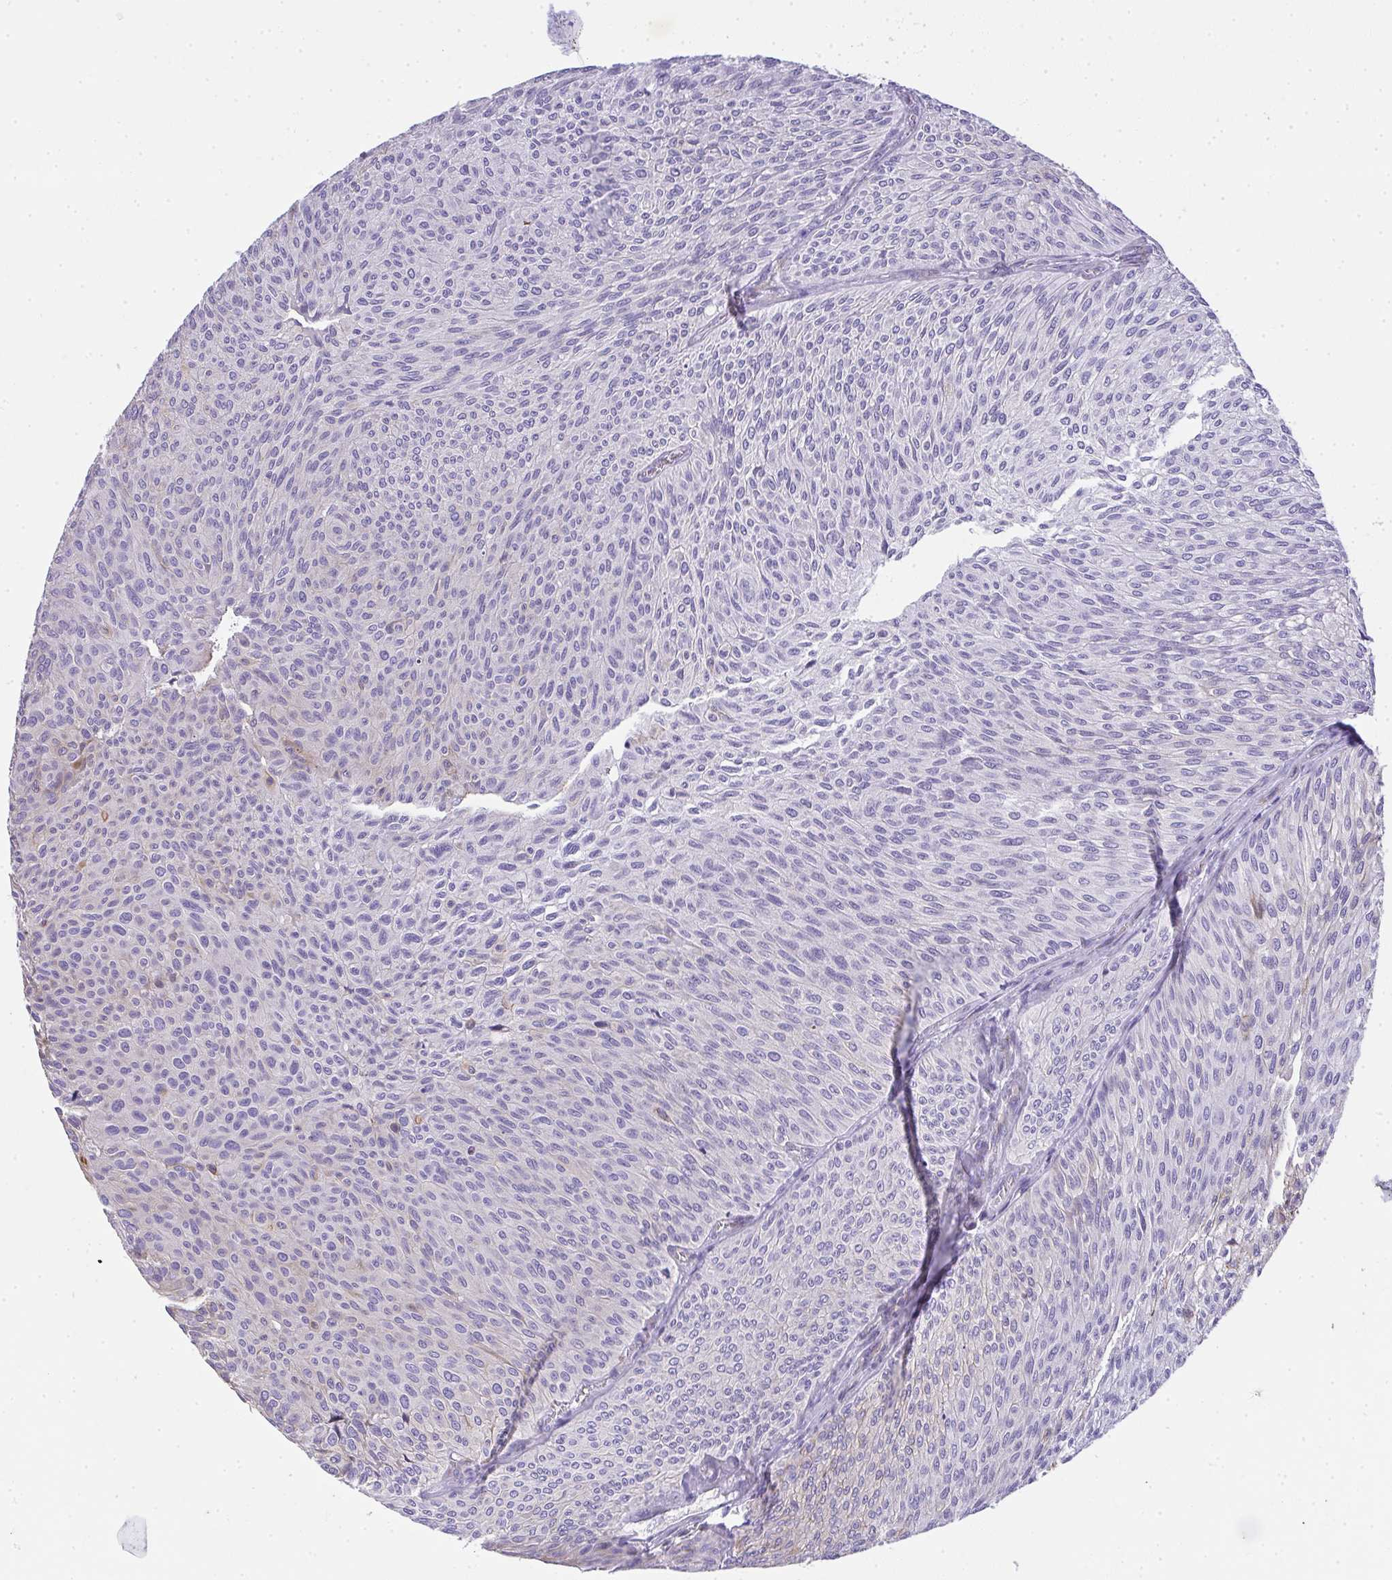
{"staining": {"intensity": "negative", "quantity": "none", "location": "none"}, "tissue": "urothelial cancer", "cell_type": "Tumor cells", "image_type": "cancer", "snomed": [{"axis": "morphology", "description": "Urothelial carcinoma, Low grade"}, {"axis": "topography", "description": "Urinary bladder"}], "caption": "The micrograph exhibits no significant staining in tumor cells of urothelial carcinoma (low-grade).", "gene": "ADRA2C", "patient": {"sex": "male", "age": 91}}